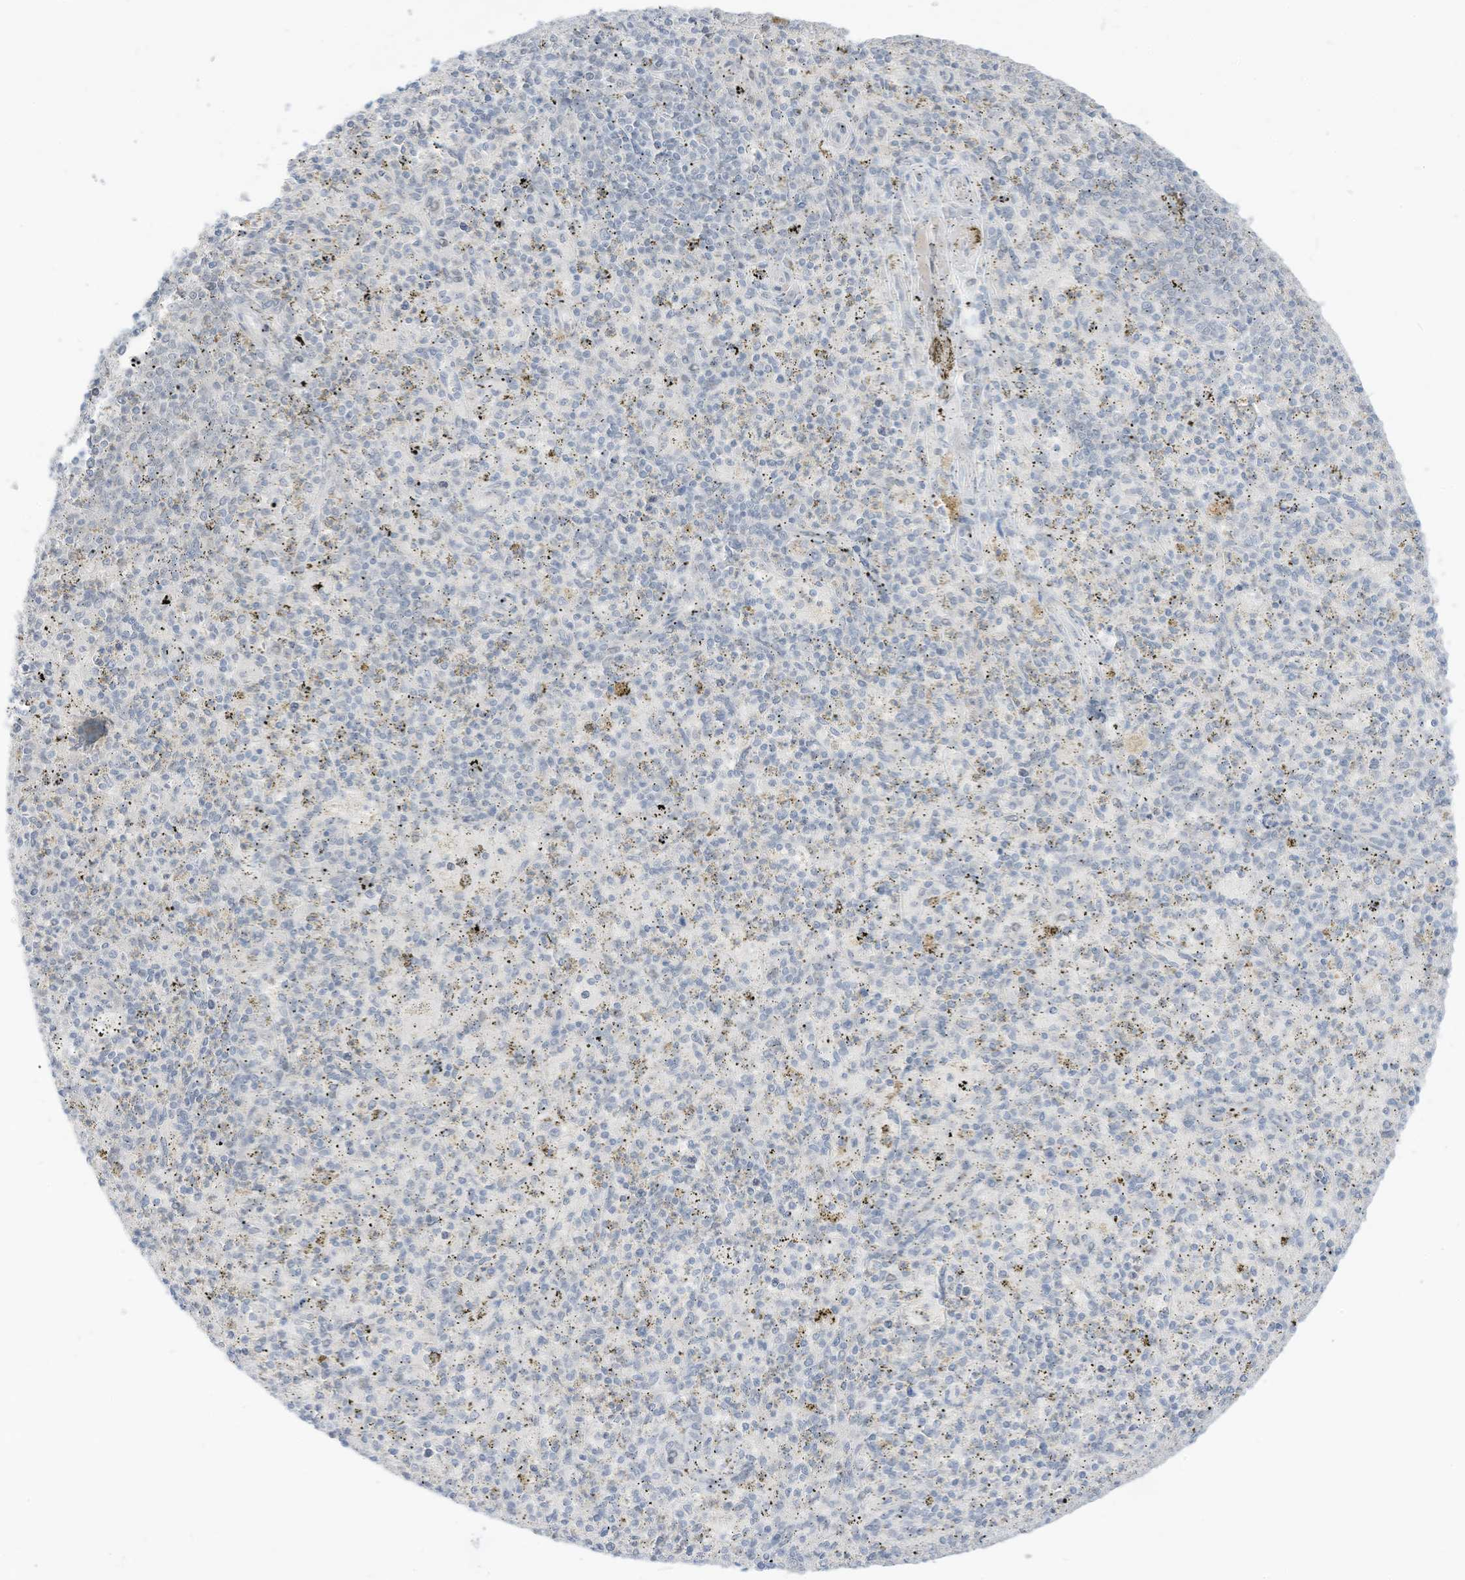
{"staining": {"intensity": "weak", "quantity": "25%-75%", "location": "cytoplasmic/membranous"}, "tissue": "spleen", "cell_type": "Cells in red pulp", "image_type": "normal", "snomed": [{"axis": "morphology", "description": "Normal tissue, NOS"}, {"axis": "topography", "description": "Spleen"}], "caption": "Normal spleen demonstrates weak cytoplasmic/membranous positivity in about 25%-75% of cells in red pulp, visualized by immunohistochemistry. (DAB (3,3'-diaminobenzidine) = brown stain, brightfield microscopy at high magnification).", "gene": "ASPRV1", "patient": {"sex": "male", "age": 72}}